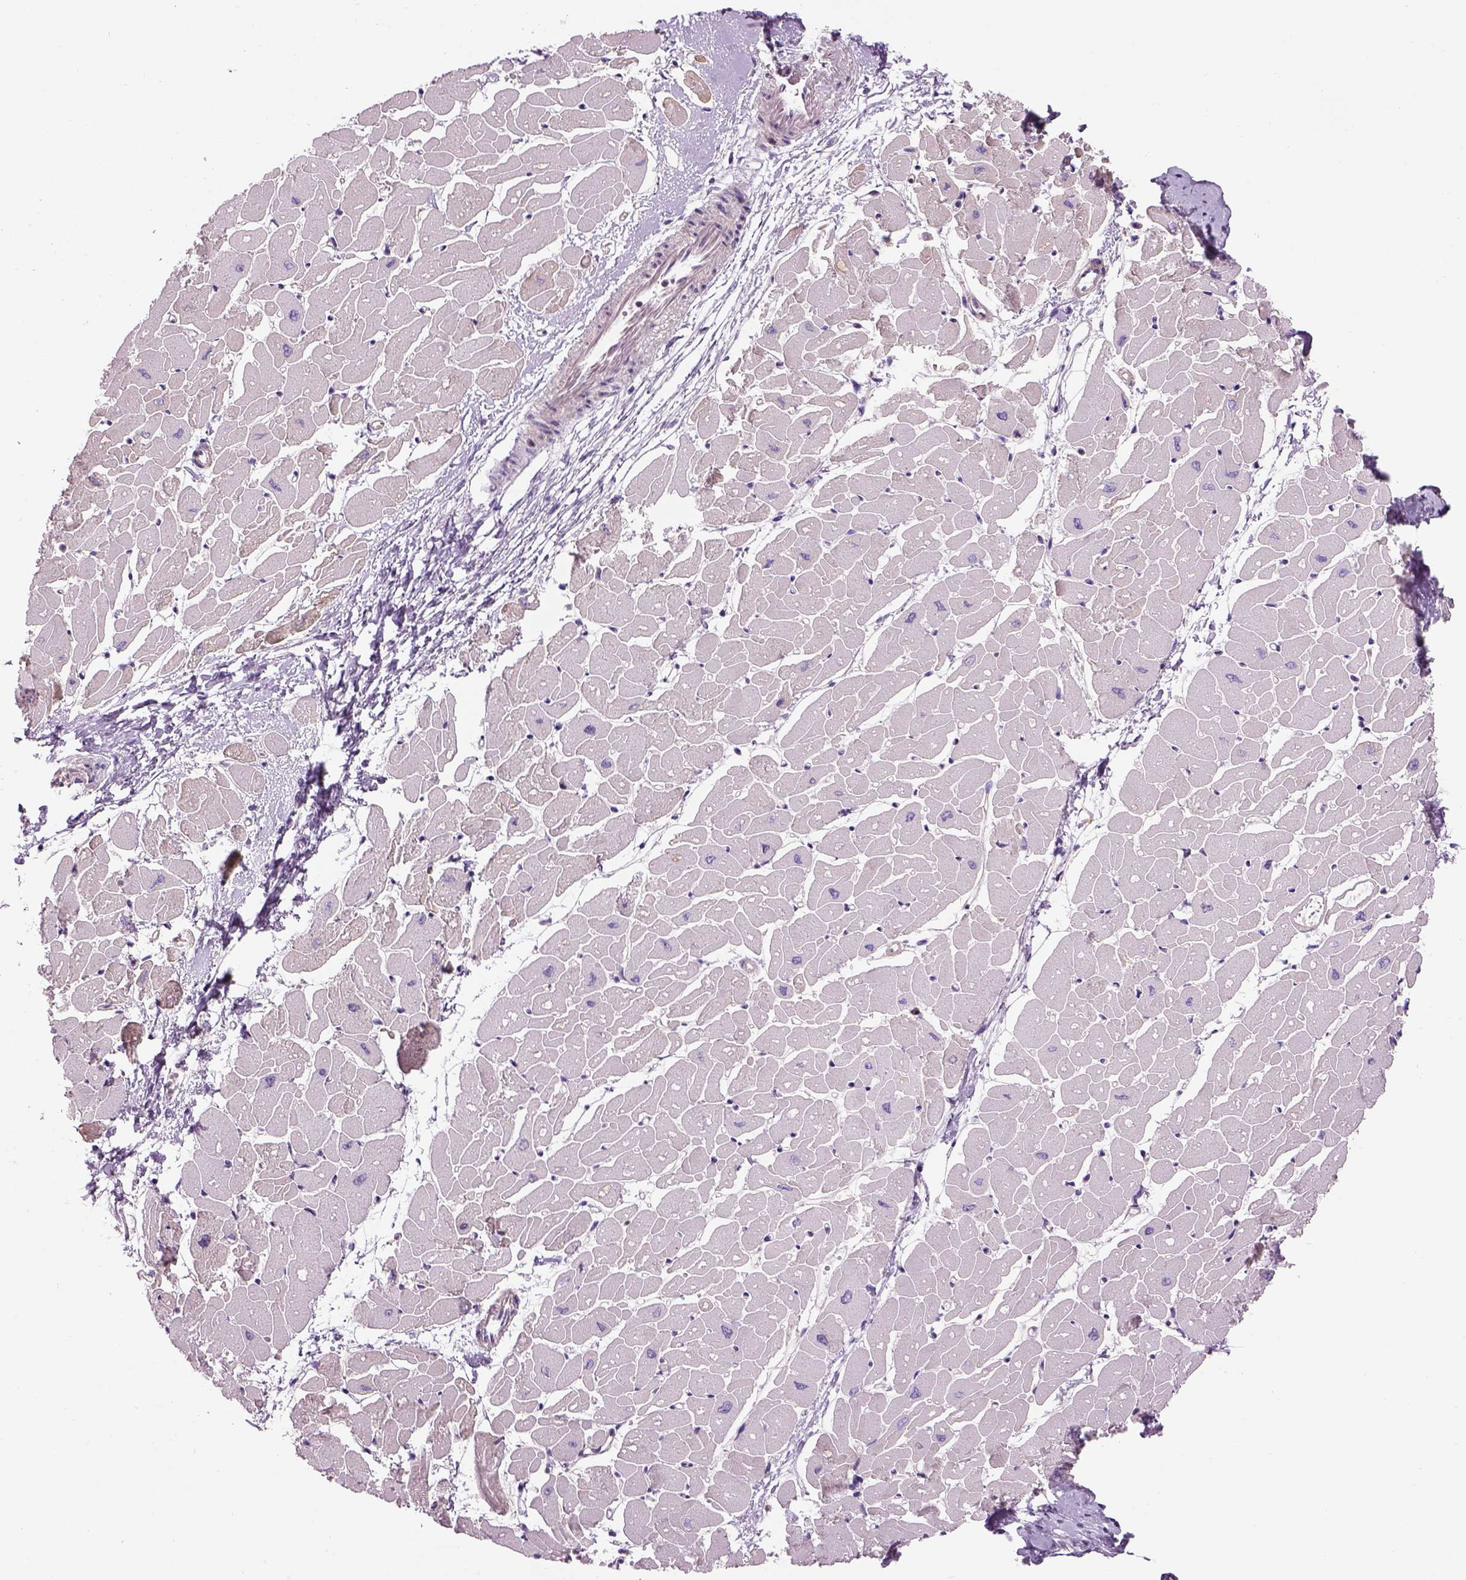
{"staining": {"intensity": "weak", "quantity": "25%-75%", "location": "cytoplasmic/membranous"}, "tissue": "heart muscle", "cell_type": "Cardiomyocytes", "image_type": "normal", "snomed": [{"axis": "morphology", "description": "Normal tissue, NOS"}, {"axis": "topography", "description": "Heart"}], "caption": "DAB (3,3'-diaminobenzidine) immunohistochemical staining of benign human heart muscle demonstrates weak cytoplasmic/membranous protein staining in about 25%-75% of cardiomyocytes. (IHC, brightfield microscopy, high magnification).", "gene": "IFT52", "patient": {"sex": "male", "age": 57}}